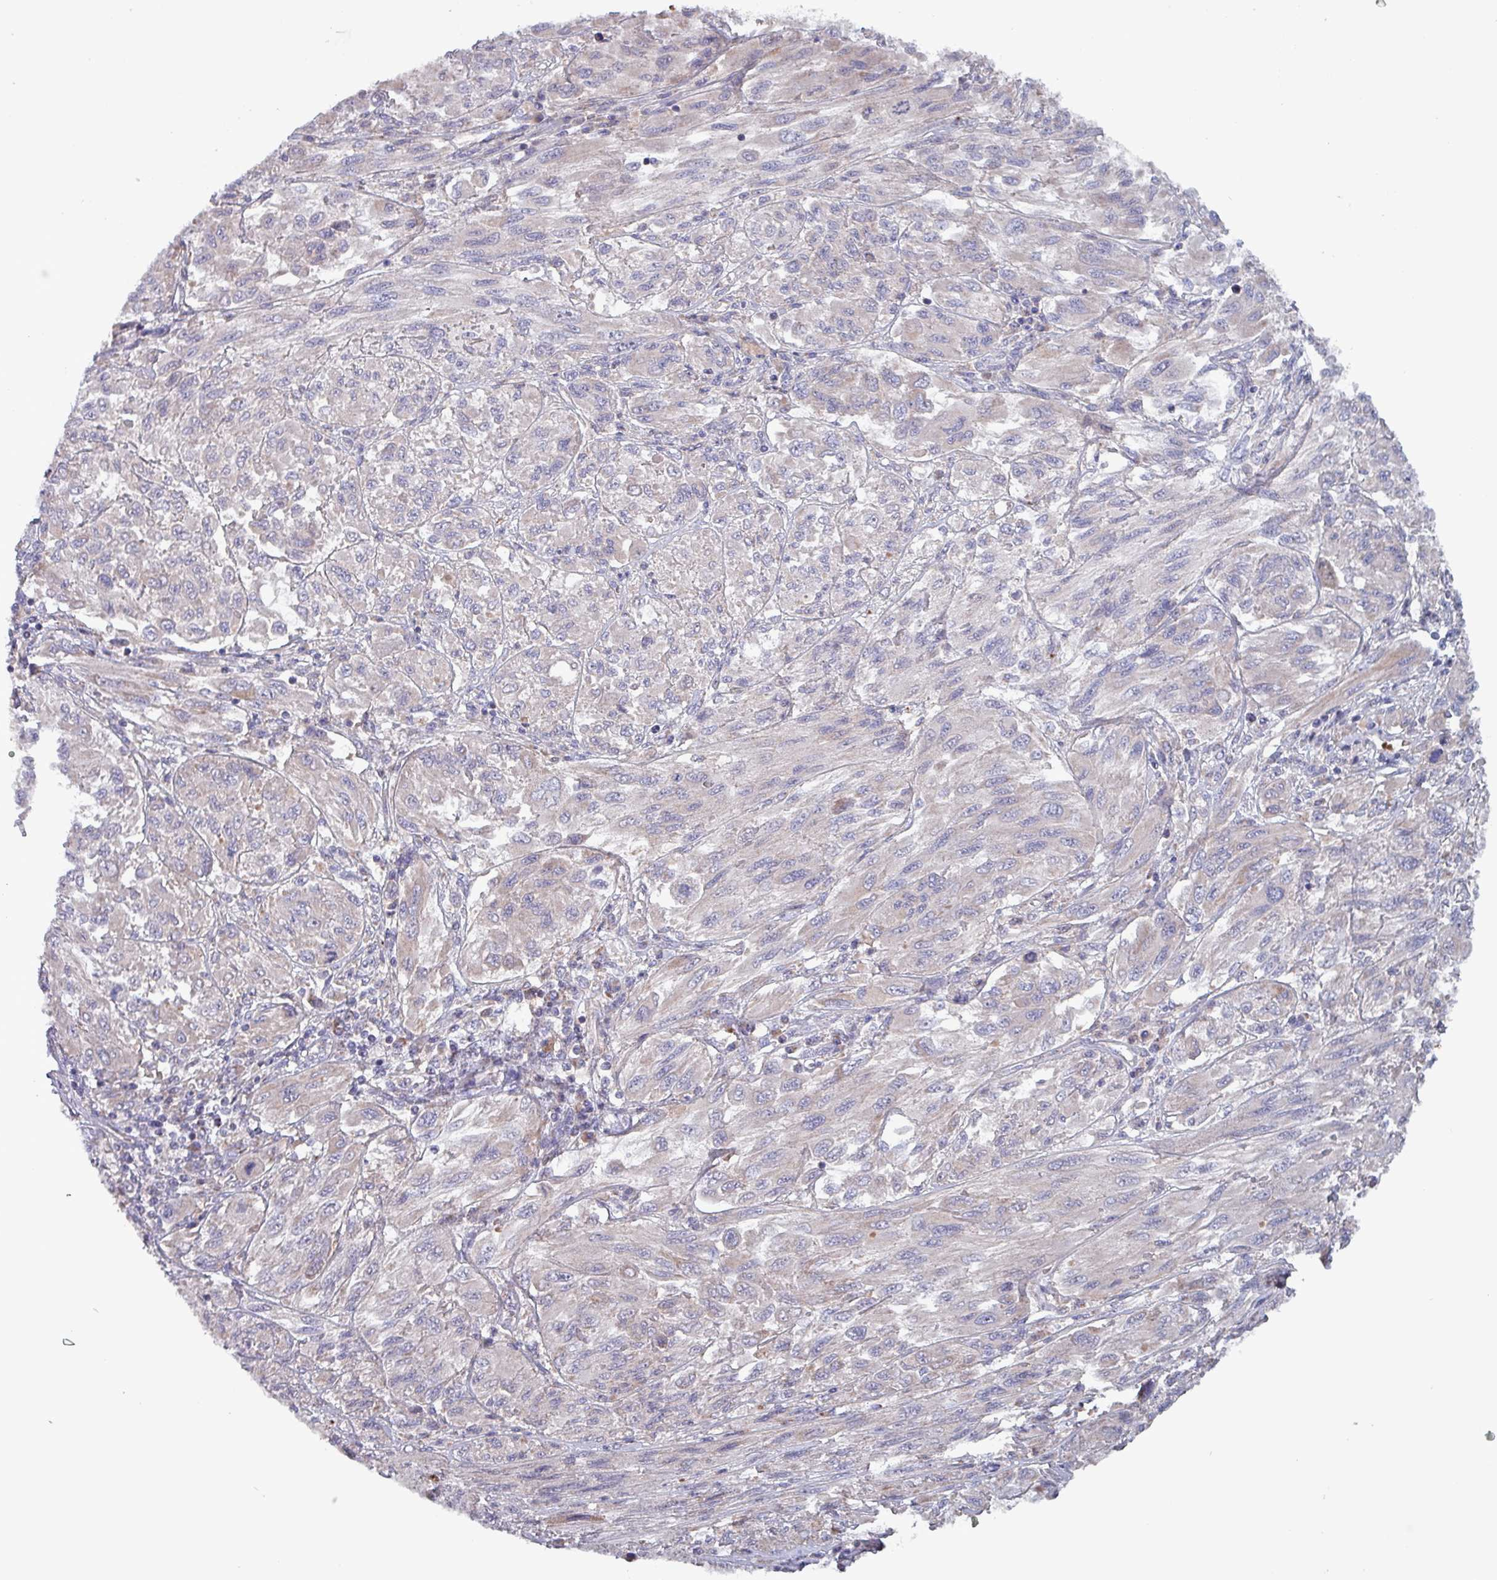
{"staining": {"intensity": "negative", "quantity": "none", "location": "none"}, "tissue": "melanoma", "cell_type": "Tumor cells", "image_type": "cancer", "snomed": [{"axis": "morphology", "description": "Malignant melanoma, NOS"}, {"axis": "topography", "description": "Skin"}], "caption": "Malignant melanoma was stained to show a protein in brown. There is no significant expression in tumor cells.", "gene": "ZNF322", "patient": {"sex": "female", "age": 91}}